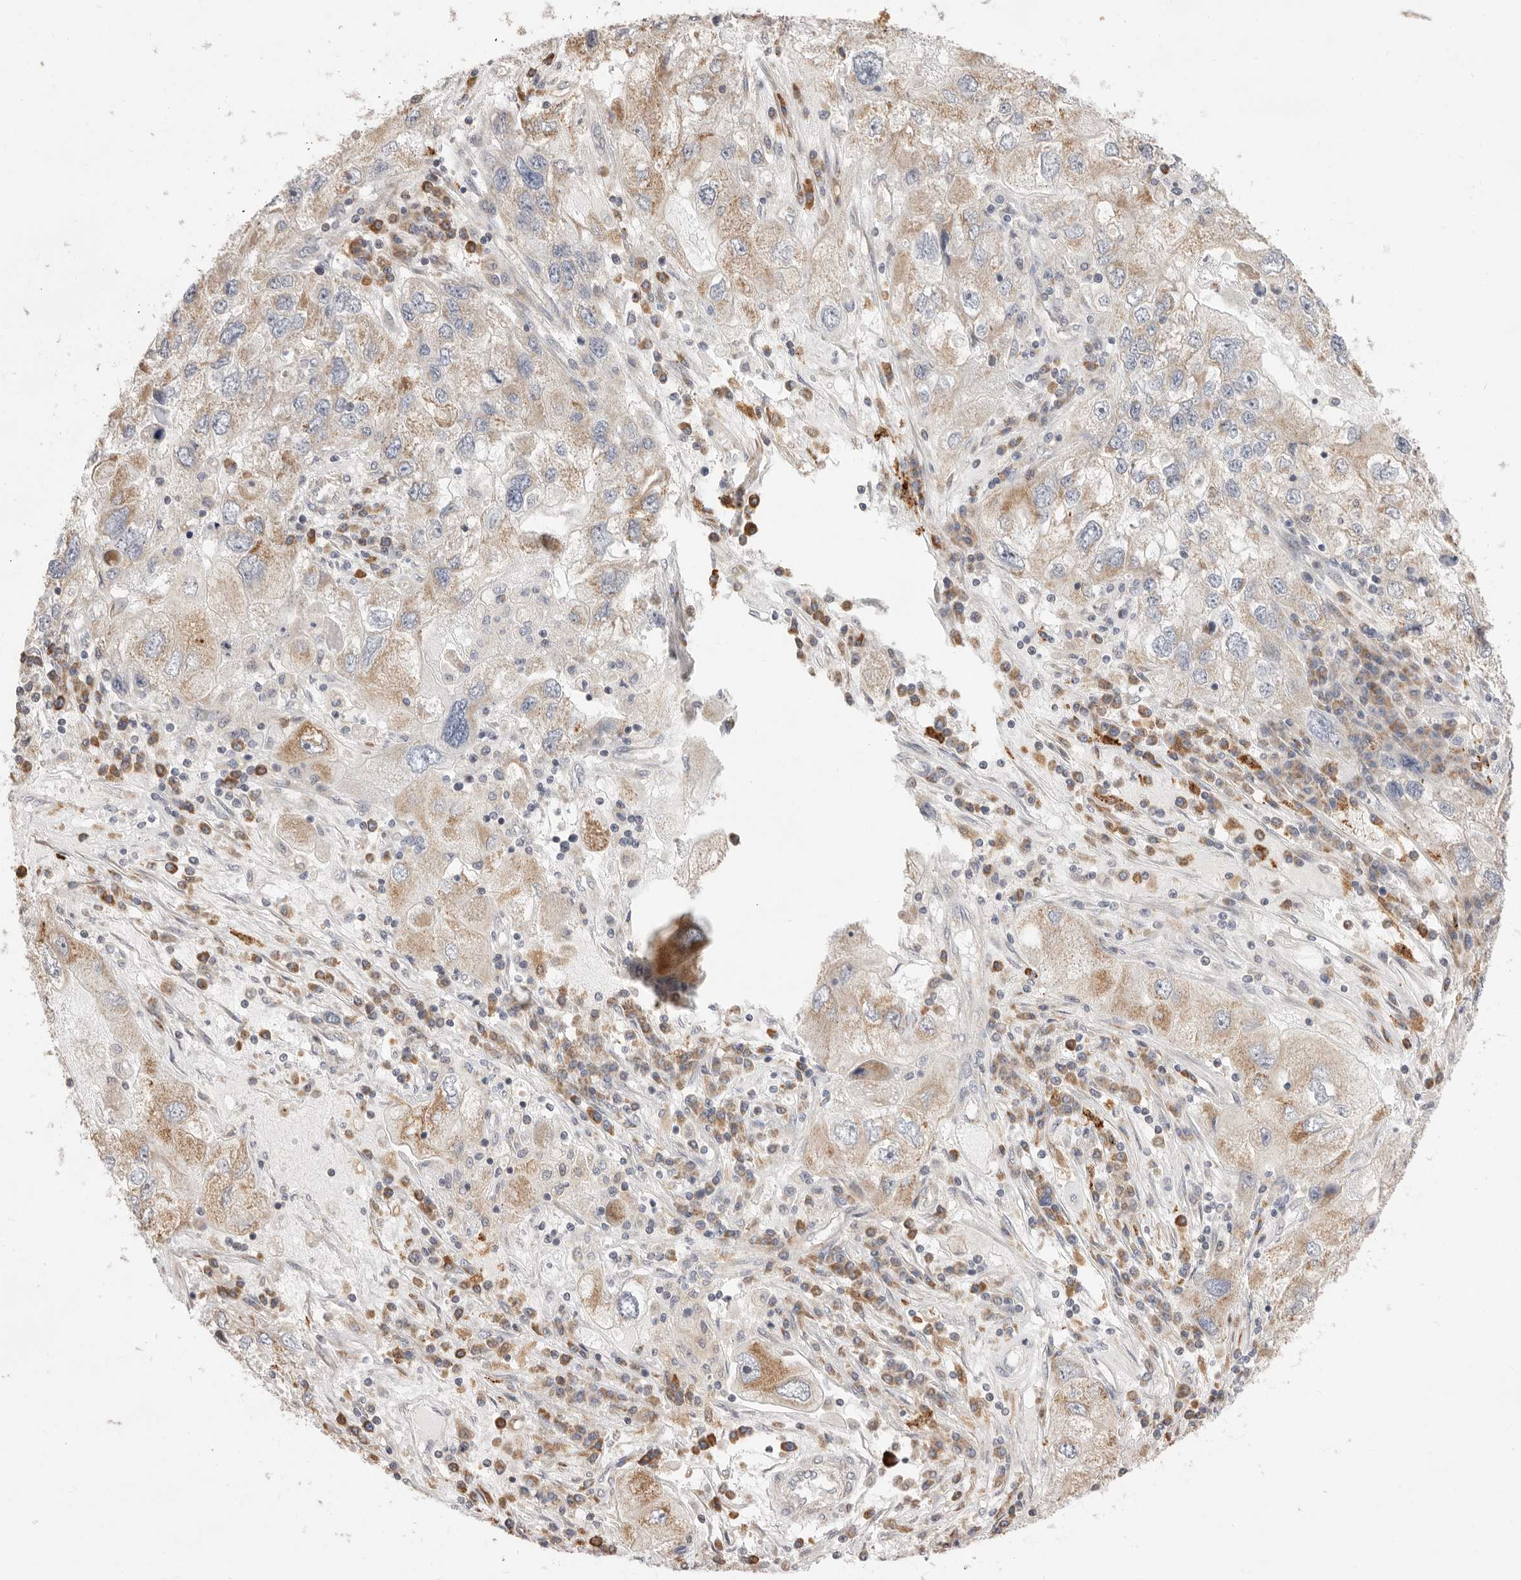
{"staining": {"intensity": "moderate", "quantity": "25%-75%", "location": "cytoplasmic/membranous"}, "tissue": "endometrial cancer", "cell_type": "Tumor cells", "image_type": "cancer", "snomed": [{"axis": "morphology", "description": "Adenocarcinoma, NOS"}, {"axis": "topography", "description": "Endometrium"}], "caption": "Immunohistochemical staining of human endometrial cancer shows medium levels of moderate cytoplasmic/membranous expression in about 25%-75% of tumor cells.", "gene": "USH1C", "patient": {"sex": "female", "age": 49}}